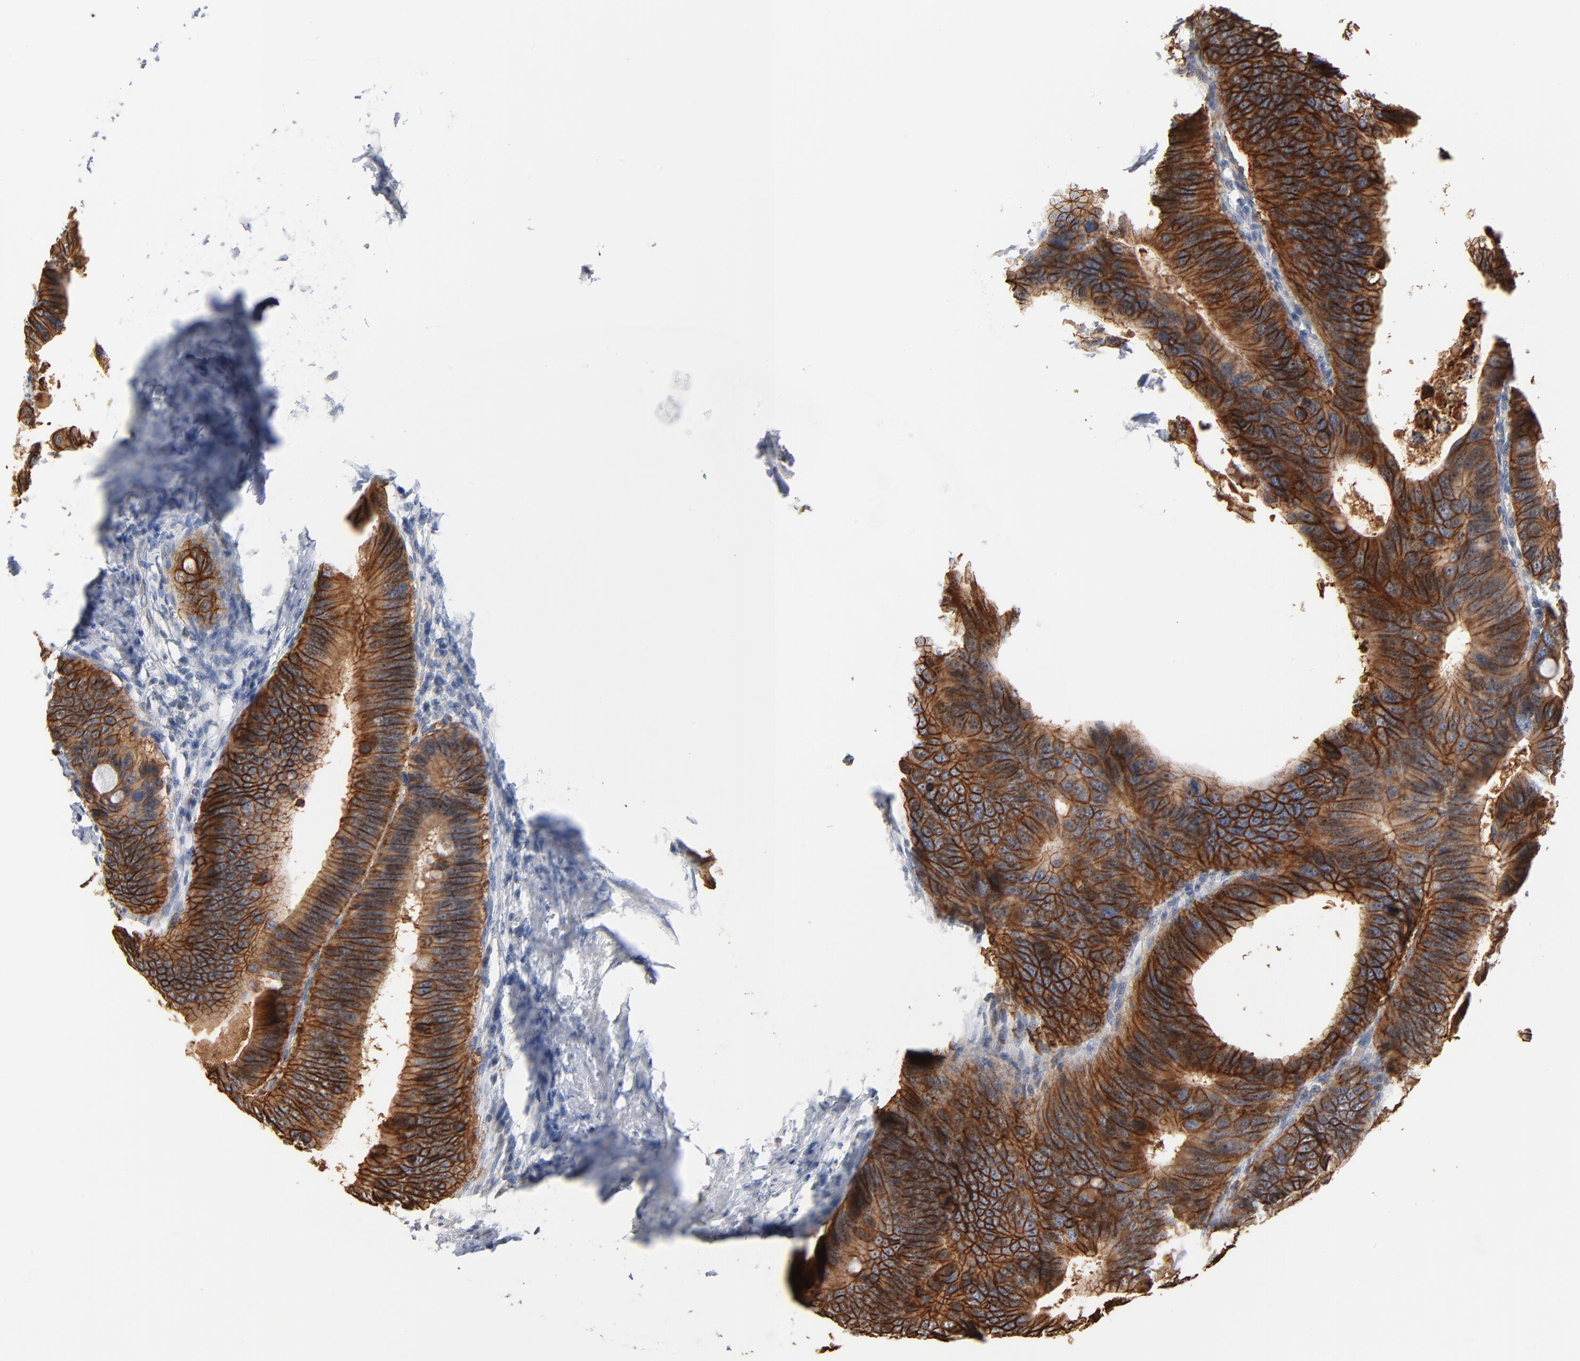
{"staining": {"intensity": "strong", "quantity": ">75%", "location": "cytoplasmic/membranous"}, "tissue": "colorectal cancer", "cell_type": "Tumor cells", "image_type": "cancer", "snomed": [{"axis": "morphology", "description": "Adenocarcinoma, NOS"}, {"axis": "topography", "description": "Colon"}], "caption": "A micrograph of colorectal adenocarcinoma stained for a protein reveals strong cytoplasmic/membranous brown staining in tumor cells.", "gene": "EPCAM", "patient": {"sex": "female", "age": 55}}